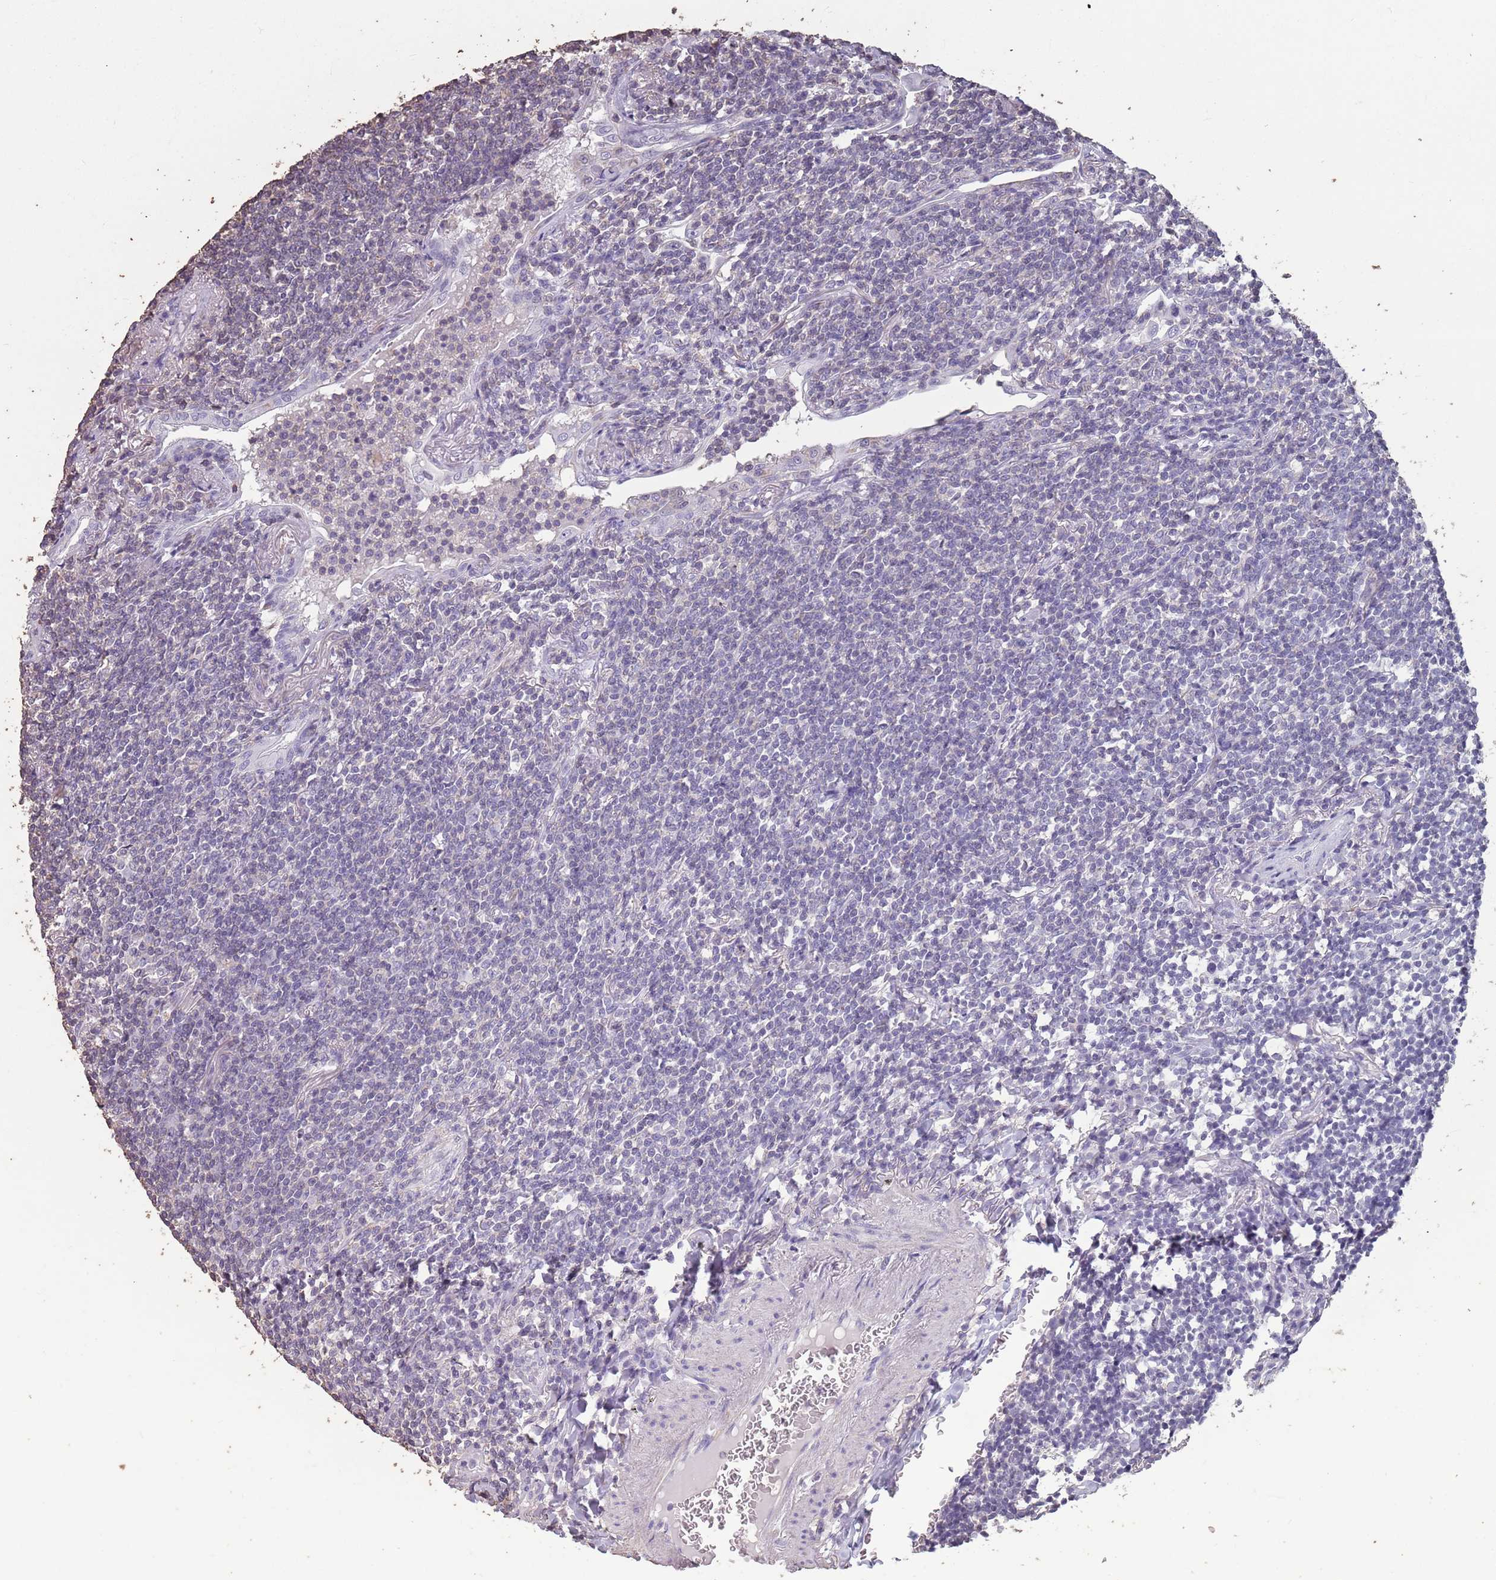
{"staining": {"intensity": "negative", "quantity": "none", "location": "none"}, "tissue": "lymphoma", "cell_type": "Tumor cells", "image_type": "cancer", "snomed": [{"axis": "morphology", "description": "Malignant lymphoma, non-Hodgkin's type, Low grade"}, {"axis": "topography", "description": "Lung"}], "caption": "Immunohistochemistry of low-grade malignant lymphoma, non-Hodgkin's type shows no expression in tumor cells.", "gene": "SUN5", "patient": {"sex": "female", "age": 71}}